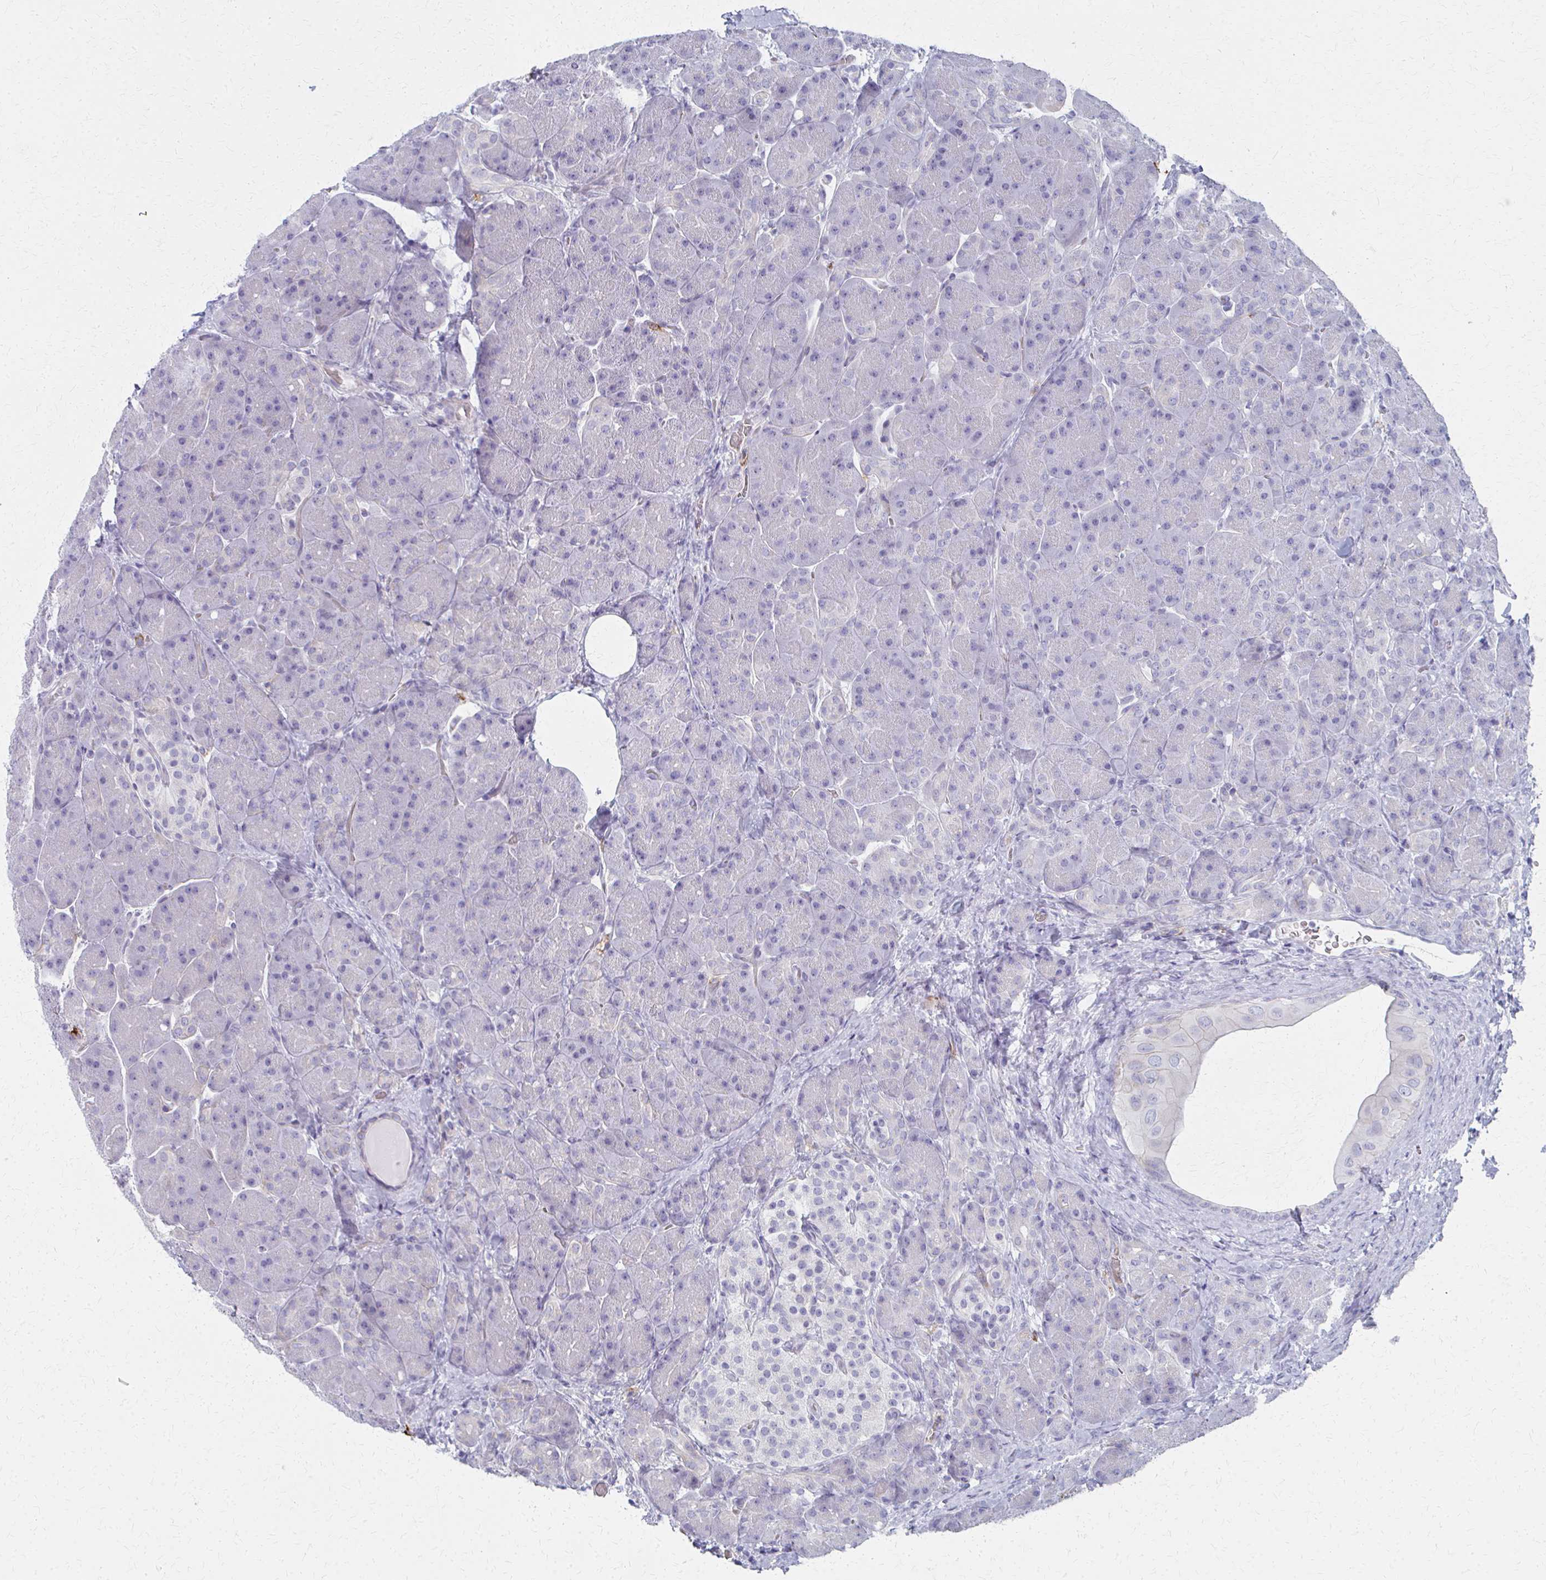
{"staining": {"intensity": "negative", "quantity": "none", "location": "none"}, "tissue": "pancreas", "cell_type": "Exocrine glandular cells", "image_type": "normal", "snomed": [{"axis": "morphology", "description": "Normal tissue, NOS"}, {"axis": "topography", "description": "Pancreas"}], "caption": "DAB (3,3'-diaminobenzidine) immunohistochemical staining of benign pancreas shows no significant expression in exocrine glandular cells. The staining is performed using DAB brown chromogen with nuclei counter-stained in using hematoxylin.", "gene": "MS4A2", "patient": {"sex": "male", "age": 55}}